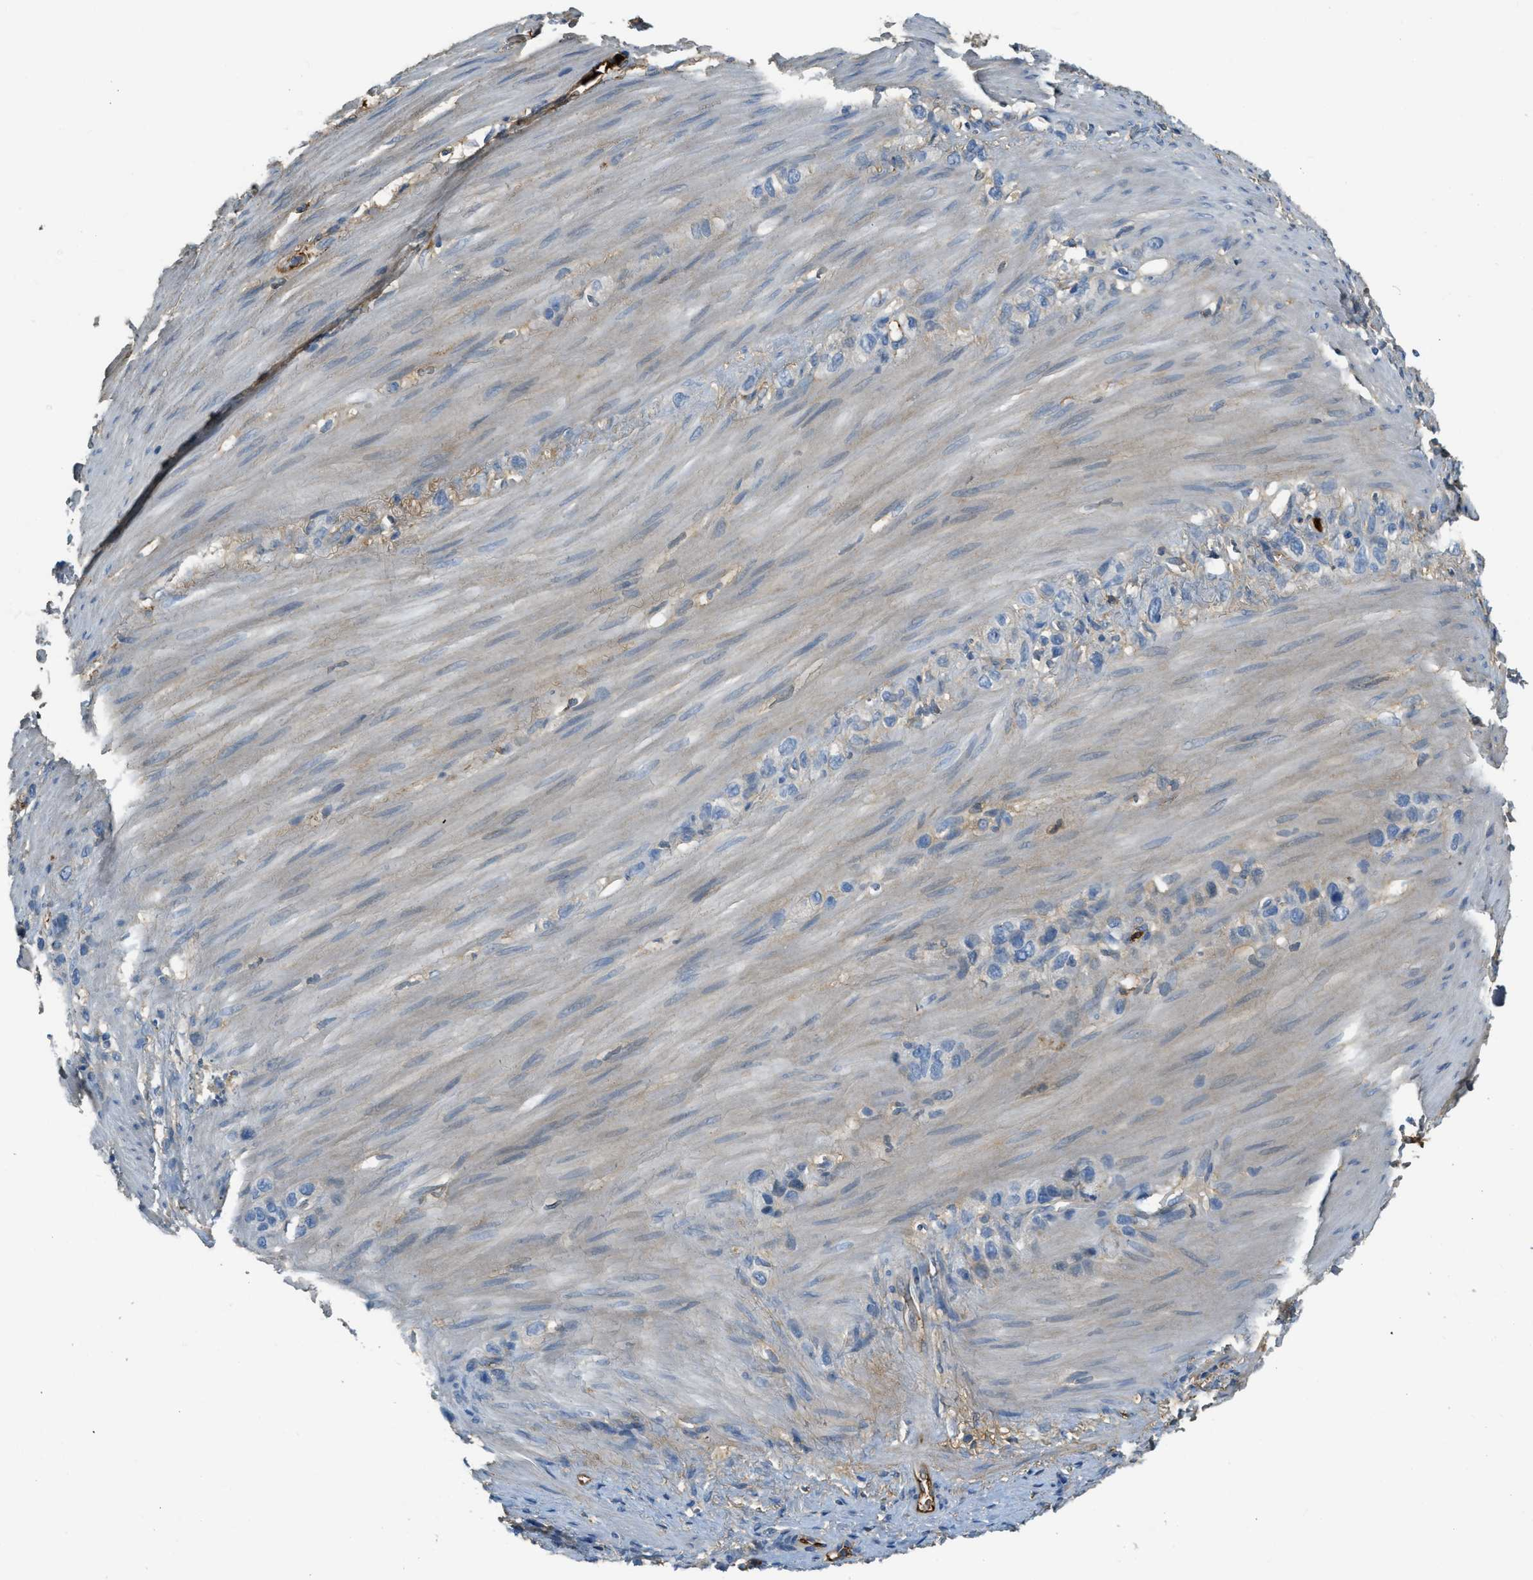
{"staining": {"intensity": "negative", "quantity": "none", "location": "none"}, "tissue": "stomach cancer", "cell_type": "Tumor cells", "image_type": "cancer", "snomed": [{"axis": "morphology", "description": "Adenocarcinoma, NOS"}, {"axis": "morphology", "description": "Adenocarcinoma, High grade"}, {"axis": "topography", "description": "Stomach, upper"}, {"axis": "topography", "description": "Stomach, lower"}], "caption": "A high-resolution histopathology image shows IHC staining of stomach cancer, which displays no significant expression in tumor cells. (DAB (3,3'-diaminobenzidine) immunohistochemistry with hematoxylin counter stain).", "gene": "PRTN3", "patient": {"sex": "female", "age": 65}}